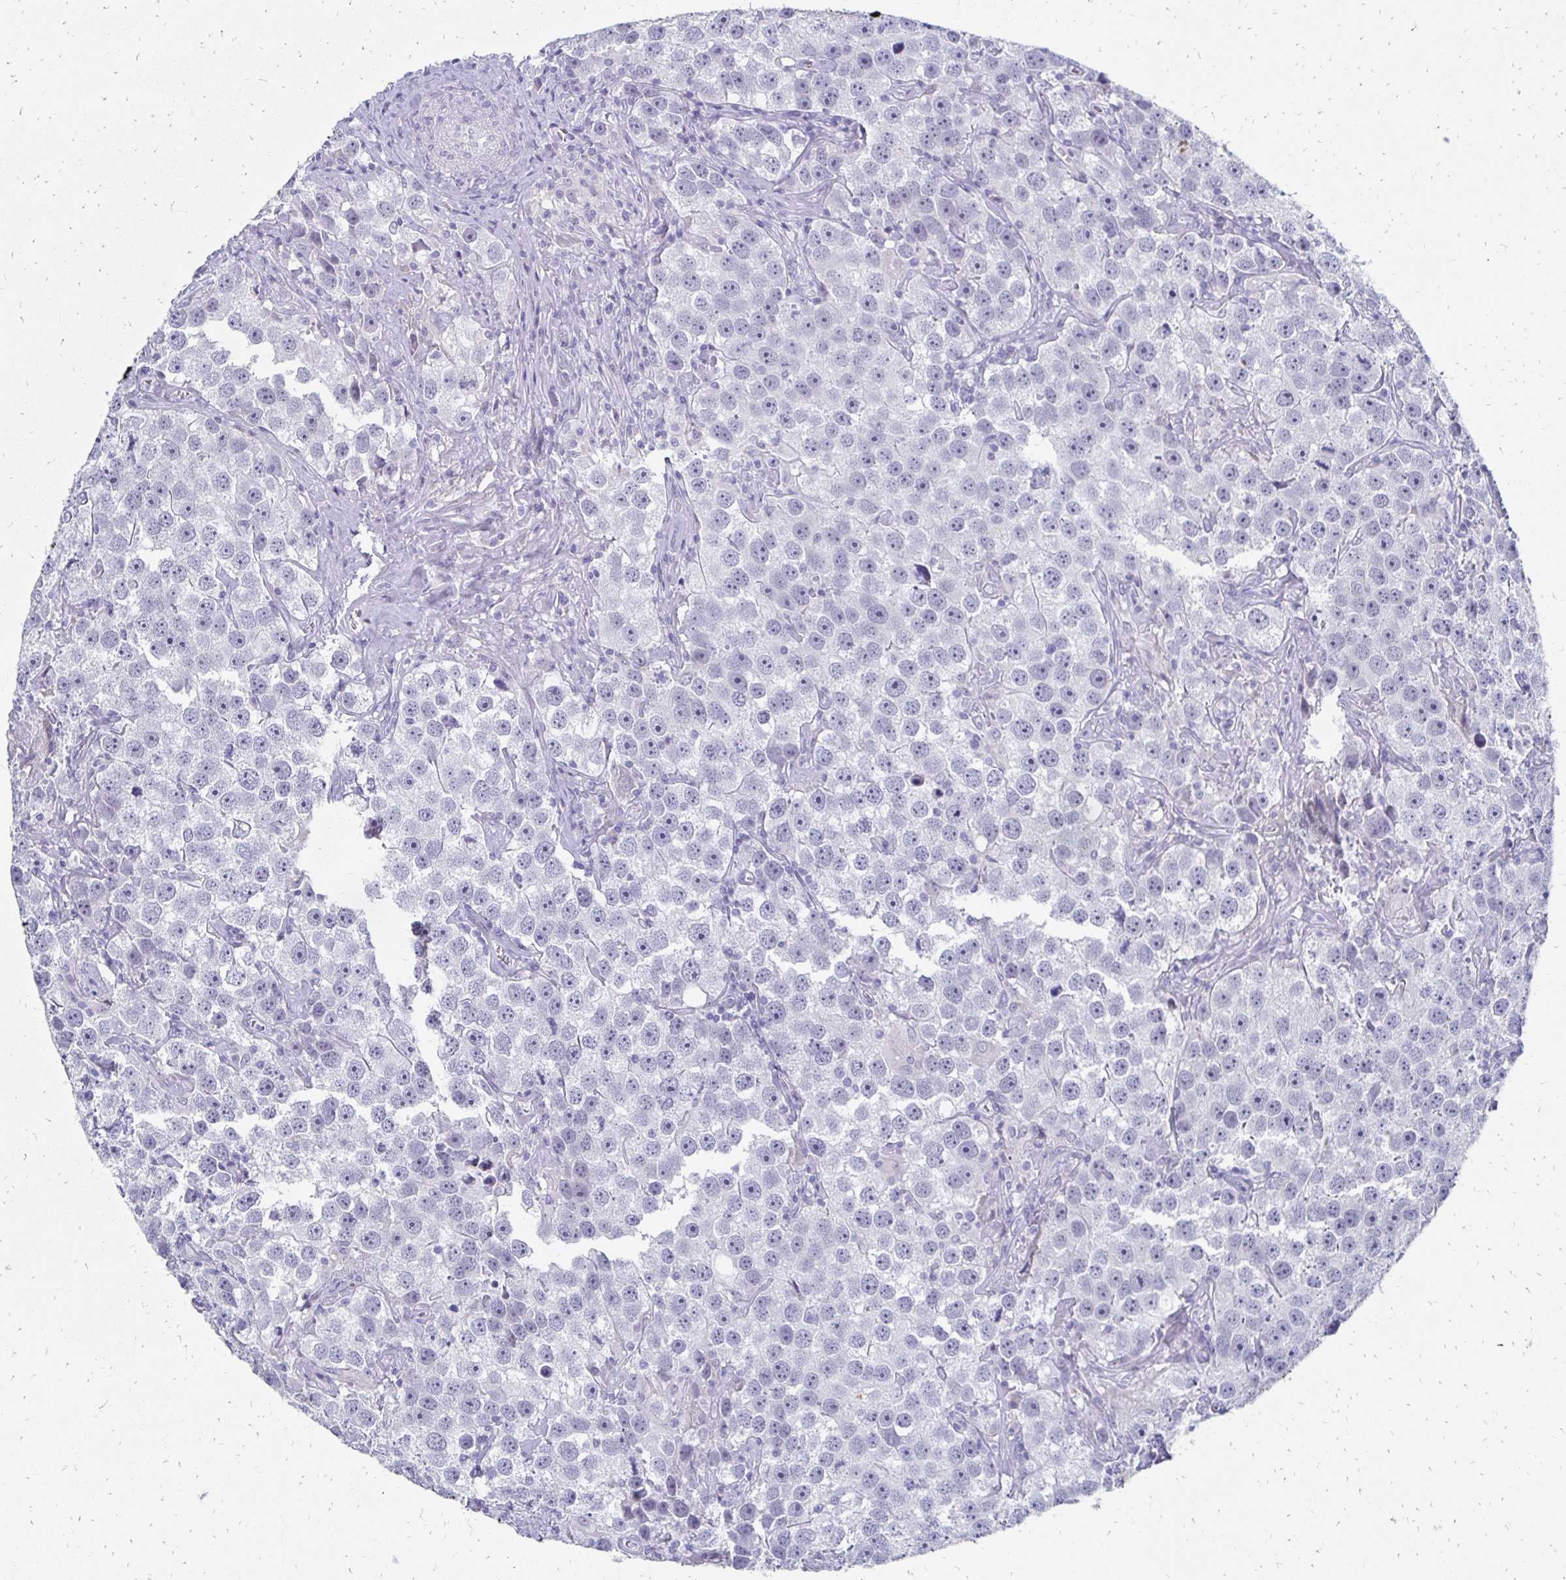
{"staining": {"intensity": "negative", "quantity": "none", "location": "none"}, "tissue": "testis cancer", "cell_type": "Tumor cells", "image_type": "cancer", "snomed": [{"axis": "morphology", "description": "Seminoma, NOS"}, {"axis": "topography", "description": "Testis"}], "caption": "Immunohistochemistry (IHC) micrograph of neoplastic tissue: testis cancer stained with DAB demonstrates no significant protein positivity in tumor cells.", "gene": "SYCP3", "patient": {"sex": "male", "age": 49}}